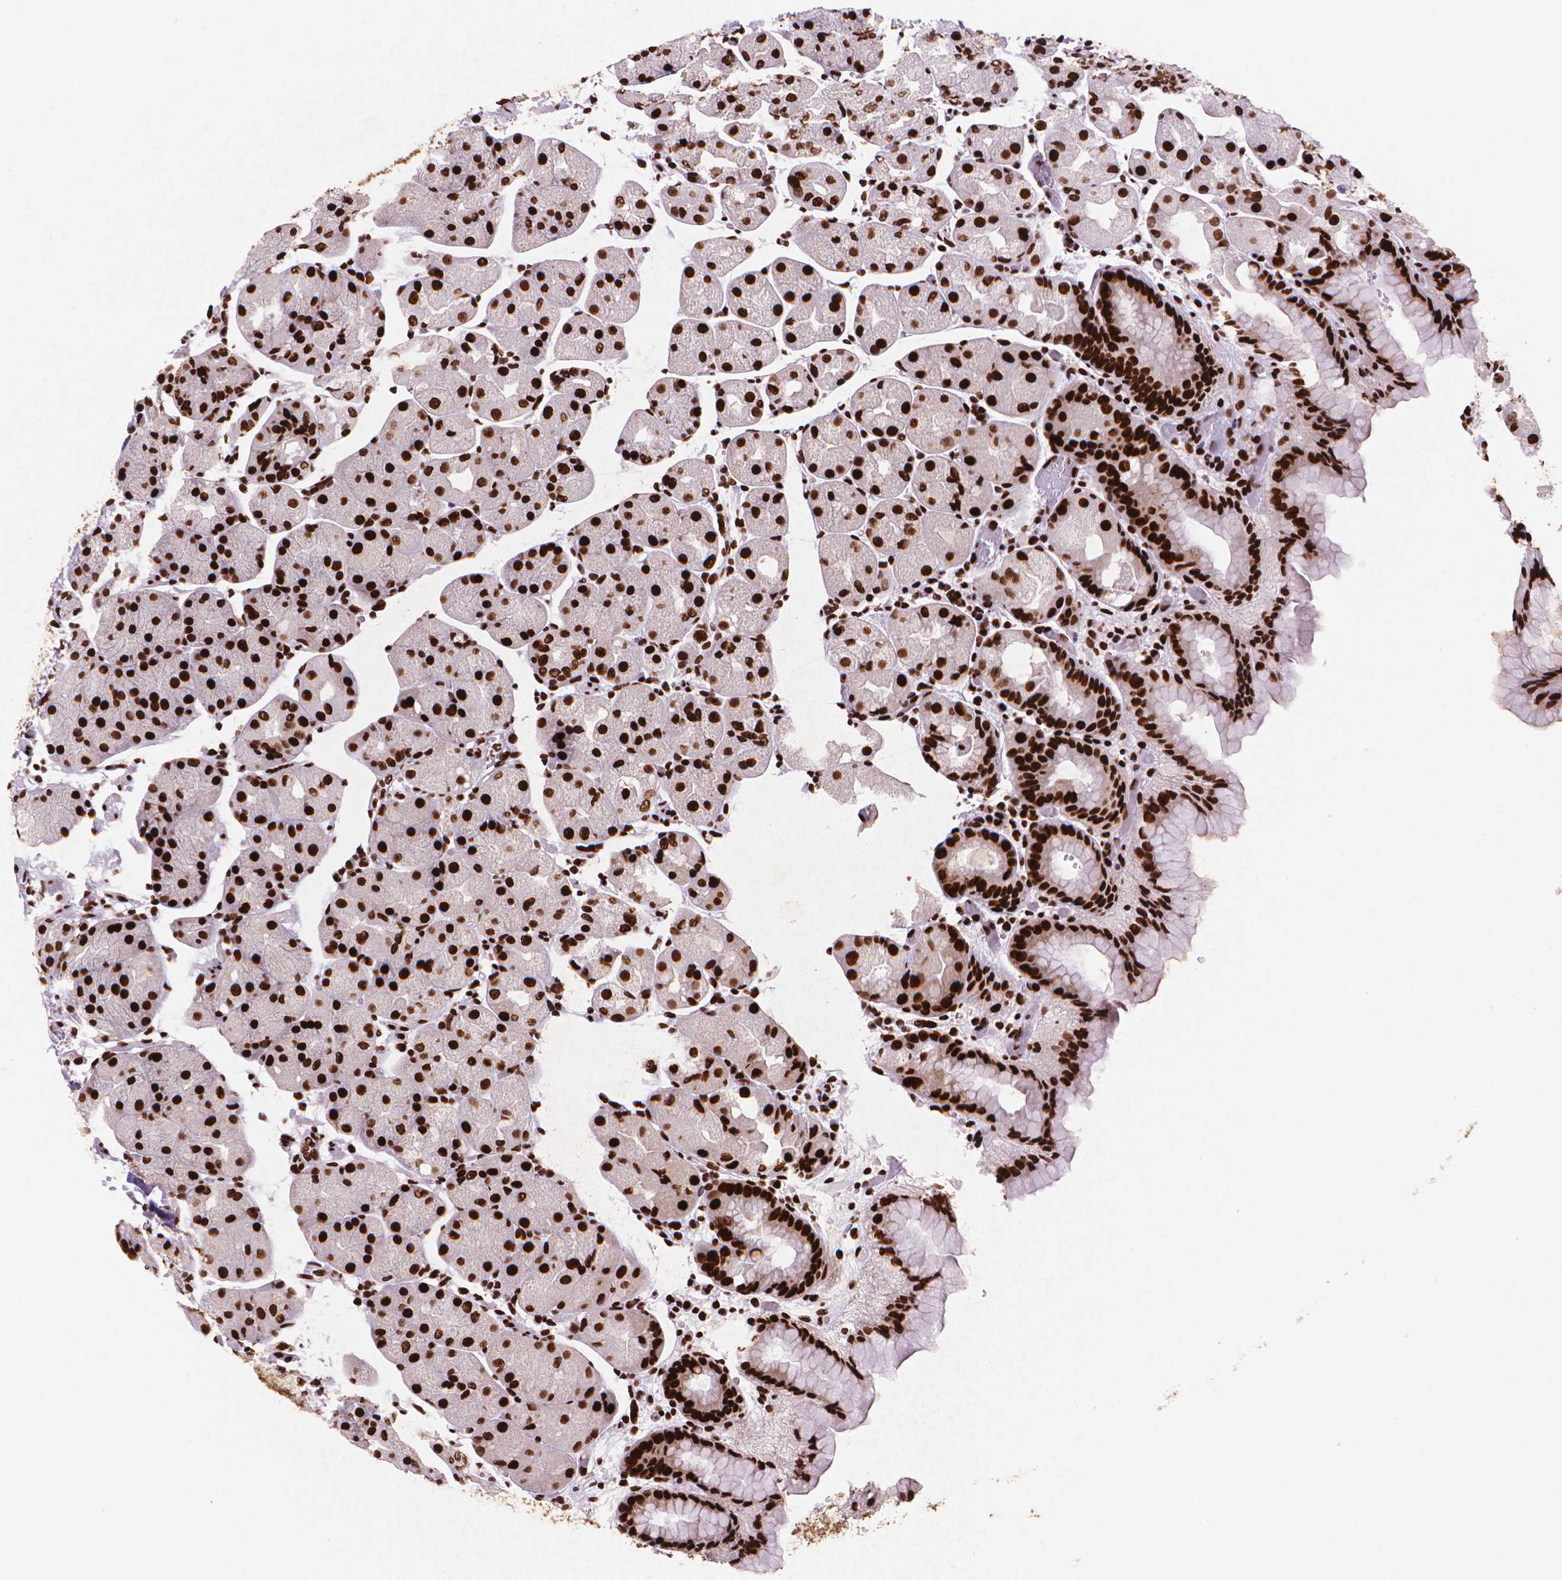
{"staining": {"intensity": "strong", "quantity": ">75%", "location": "nuclear"}, "tissue": "stomach", "cell_type": "Glandular cells", "image_type": "normal", "snomed": [{"axis": "morphology", "description": "Normal tissue, NOS"}, {"axis": "topography", "description": "Stomach, upper"}, {"axis": "topography", "description": "Stomach"}, {"axis": "topography", "description": "Stomach, lower"}], "caption": "Protein staining of unremarkable stomach displays strong nuclear staining in about >75% of glandular cells.", "gene": "CITED2", "patient": {"sex": "male", "age": 62}}